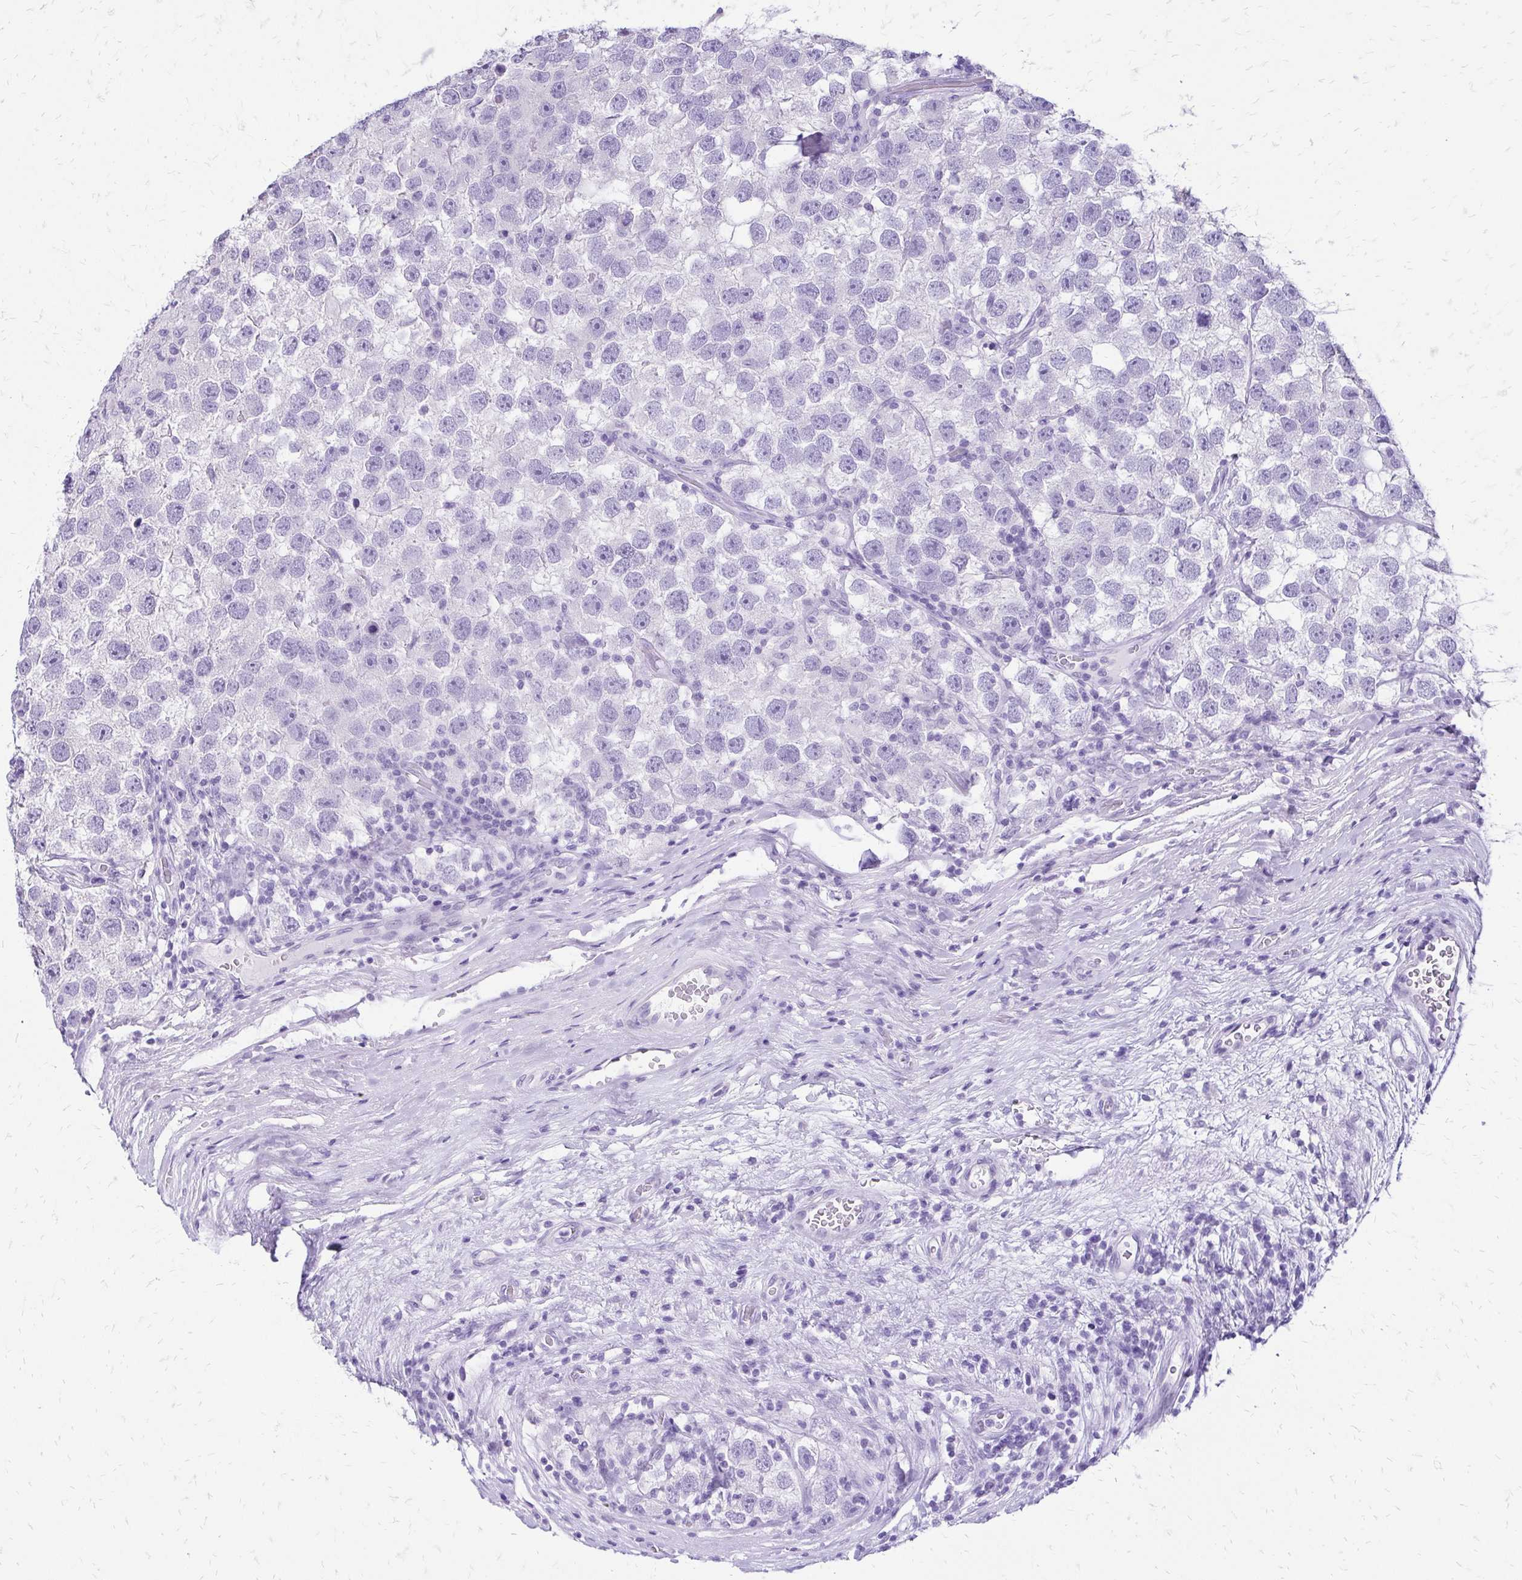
{"staining": {"intensity": "negative", "quantity": "none", "location": "none"}, "tissue": "testis cancer", "cell_type": "Tumor cells", "image_type": "cancer", "snomed": [{"axis": "morphology", "description": "Seminoma, NOS"}, {"axis": "topography", "description": "Testis"}], "caption": "Seminoma (testis) was stained to show a protein in brown. There is no significant staining in tumor cells. (Brightfield microscopy of DAB IHC at high magnification).", "gene": "SLC32A1", "patient": {"sex": "male", "age": 26}}